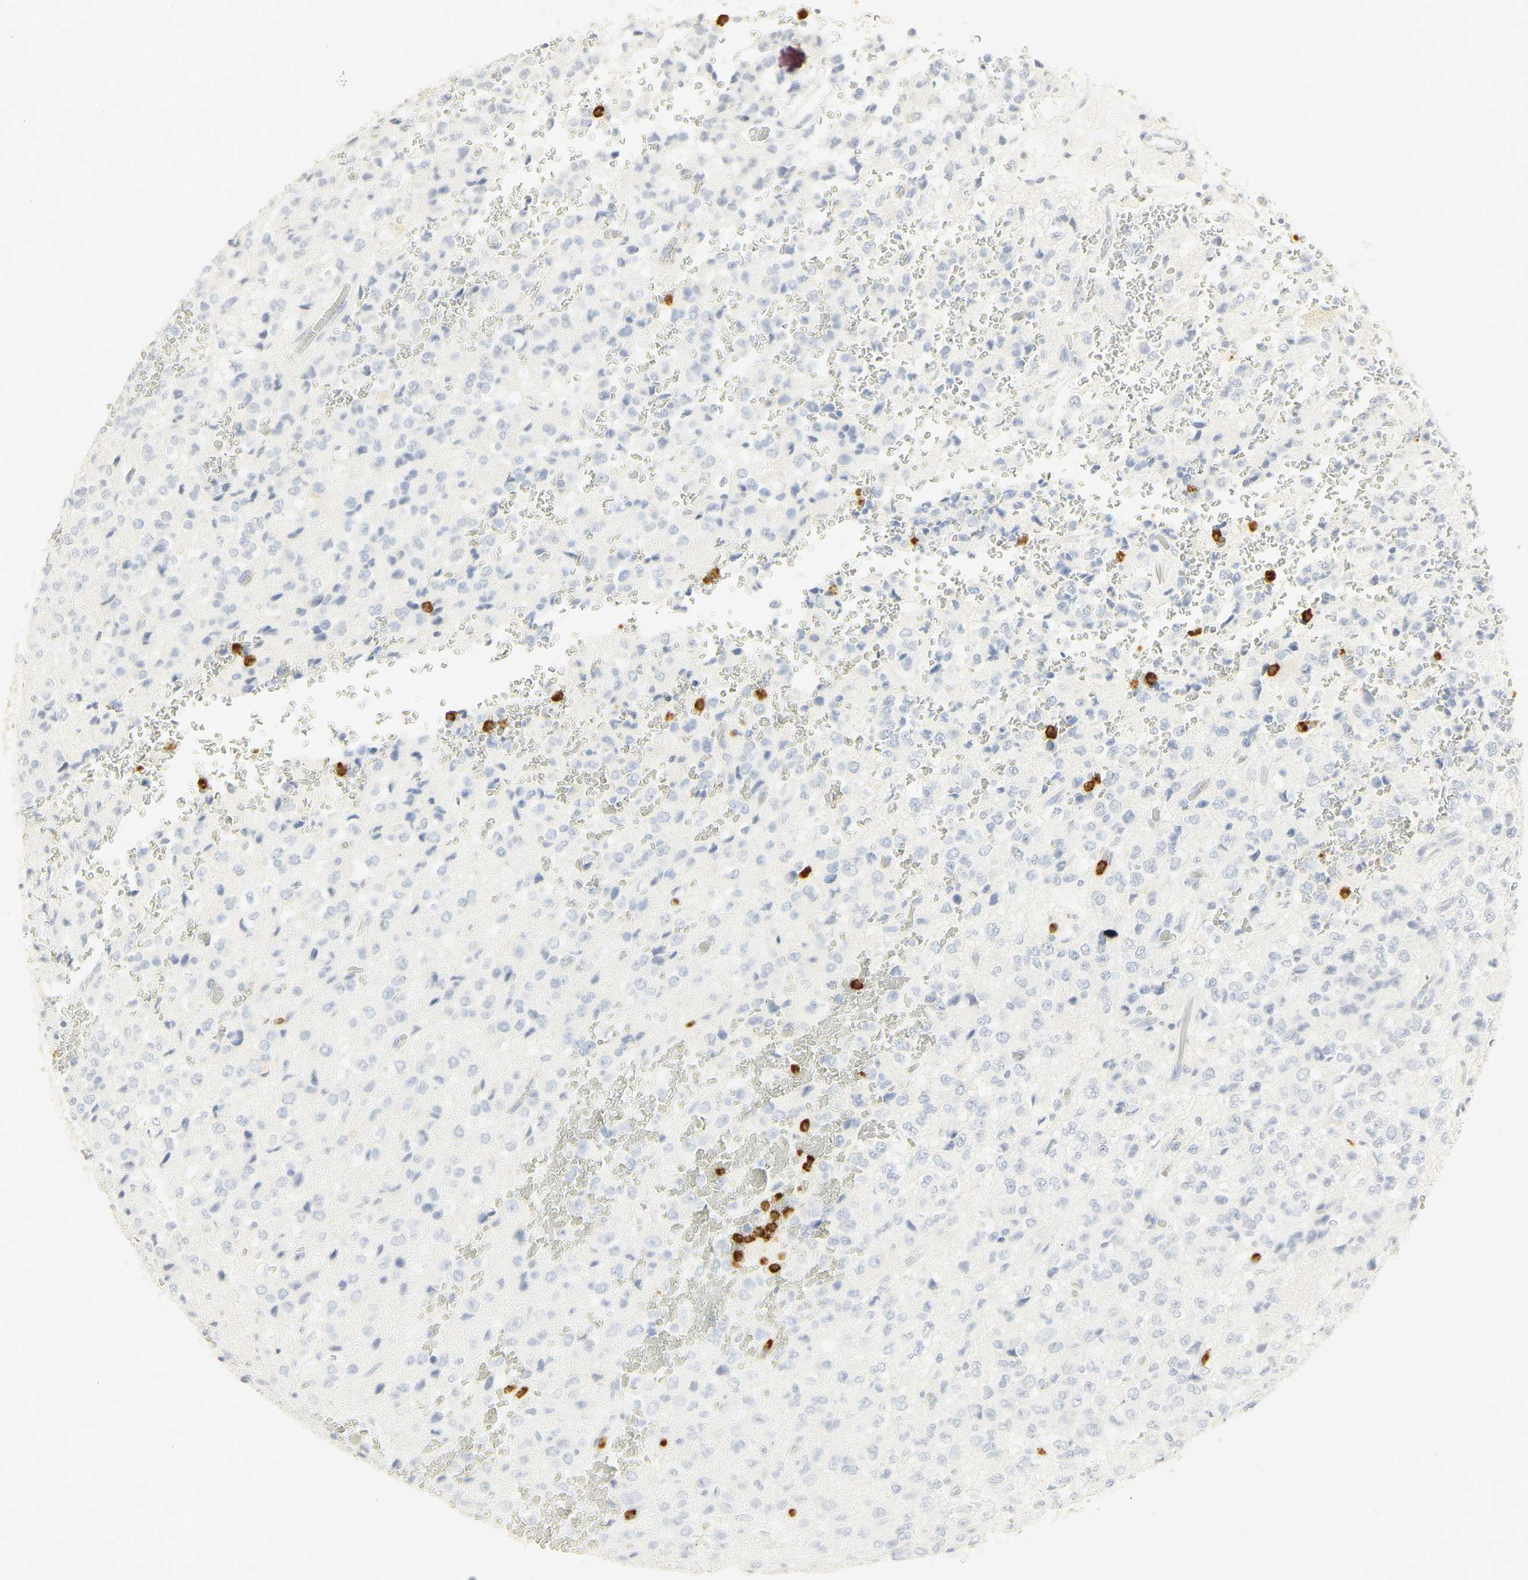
{"staining": {"intensity": "negative", "quantity": "none", "location": "none"}, "tissue": "glioma", "cell_type": "Tumor cells", "image_type": "cancer", "snomed": [{"axis": "morphology", "description": "Glioma, malignant, High grade"}, {"axis": "topography", "description": "pancreas cauda"}], "caption": "Immunohistochemistry image of human malignant glioma (high-grade) stained for a protein (brown), which reveals no expression in tumor cells. (Stains: DAB immunohistochemistry with hematoxylin counter stain, Microscopy: brightfield microscopy at high magnification).", "gene": "CEACAM5", "patient": {"sex": "male", "age": 60}}